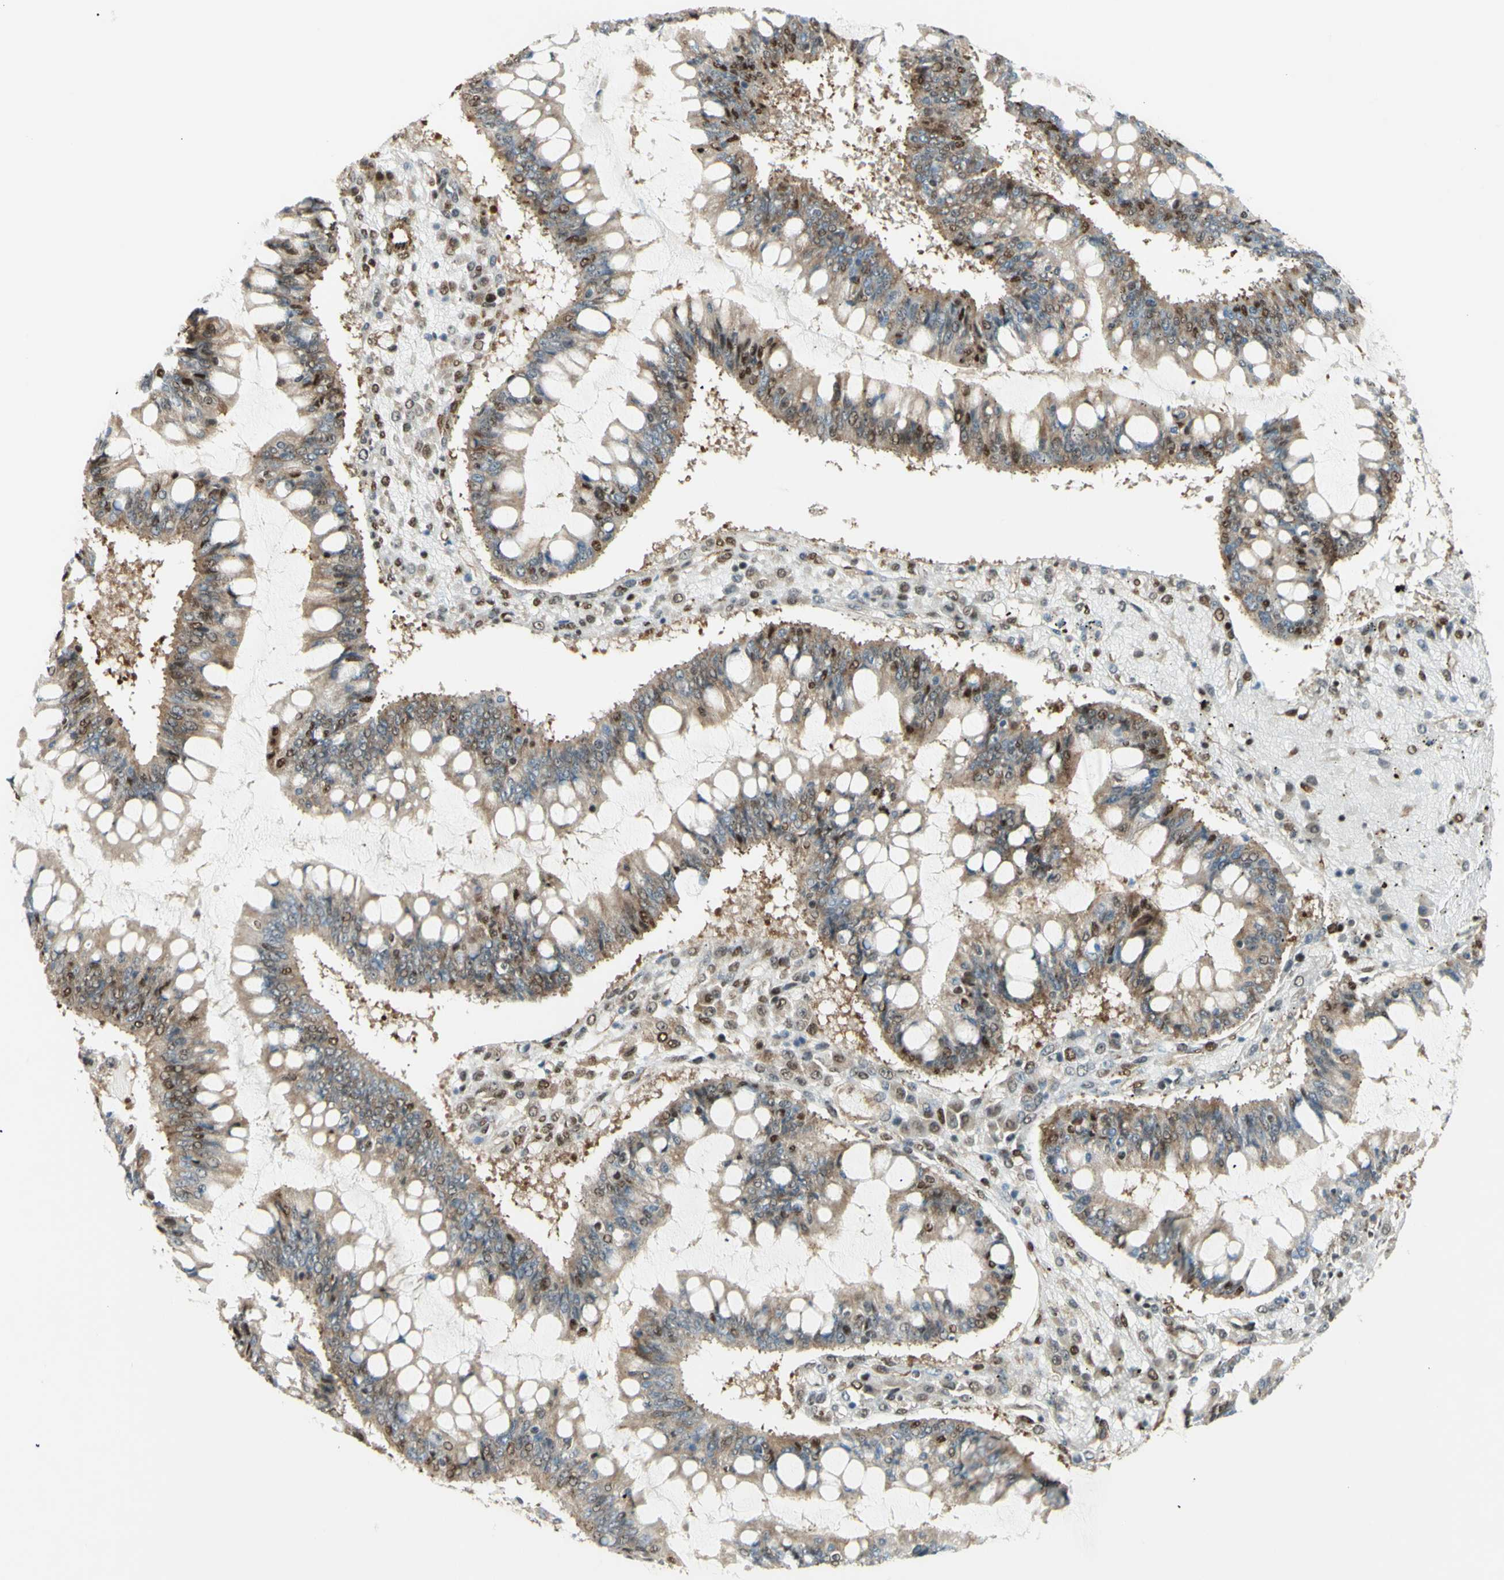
{"staining": {"intensity": "moderate", "quantity": "<25%", "location": "cytoplasmic/membranous,nuclear"}, "tissue": "ovarian cancer", "cell_type": "Tumor cells", "image_type": "cancer", "snomed": [{"axis": "morphology", "description": "Cystadenocarcinoma, mucinous, NOS"}, {"axis": "topography", "description": "Ovary"}], "caption": "This is a histology image of IHC staining of ovarian cancer (mucinous cystadenocarcinoma), which shows moderate staining in the cytoplasmic/membranous and nuclear of tumor cells.", "gene": "ZMYM6", "patient": {"sex": "female", "age": 73}}